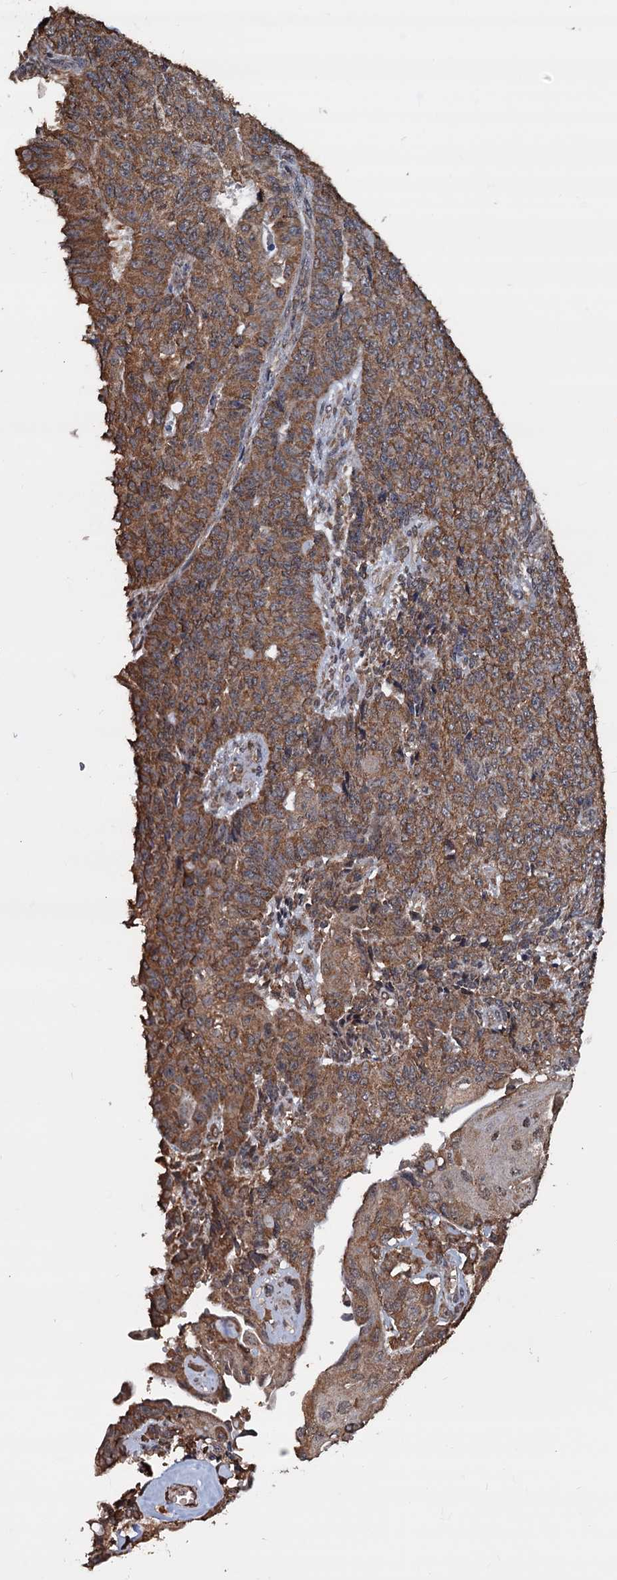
{"staining": {"intensity": "moderate", "quantity": ">75%", "location": "cytoplasmic/membranous"}, "tissue": "endometrial cancer", "cell_type": "Tumor cells", "image_type": "cancer", "snomed": [{"axis": "morphology", "description": "Adenocarcinoma, NOS"}, {"axis": "topography", "description": "Endometrium"}], "caption": "Tumor cells display medium levels of moderate cytoplasmic/membranous positivity in about >75% of cells in human adenocarcinoma (endometrial).", "gene": "TBC1D12", "patient": {"sex": "female", "age": 32}}